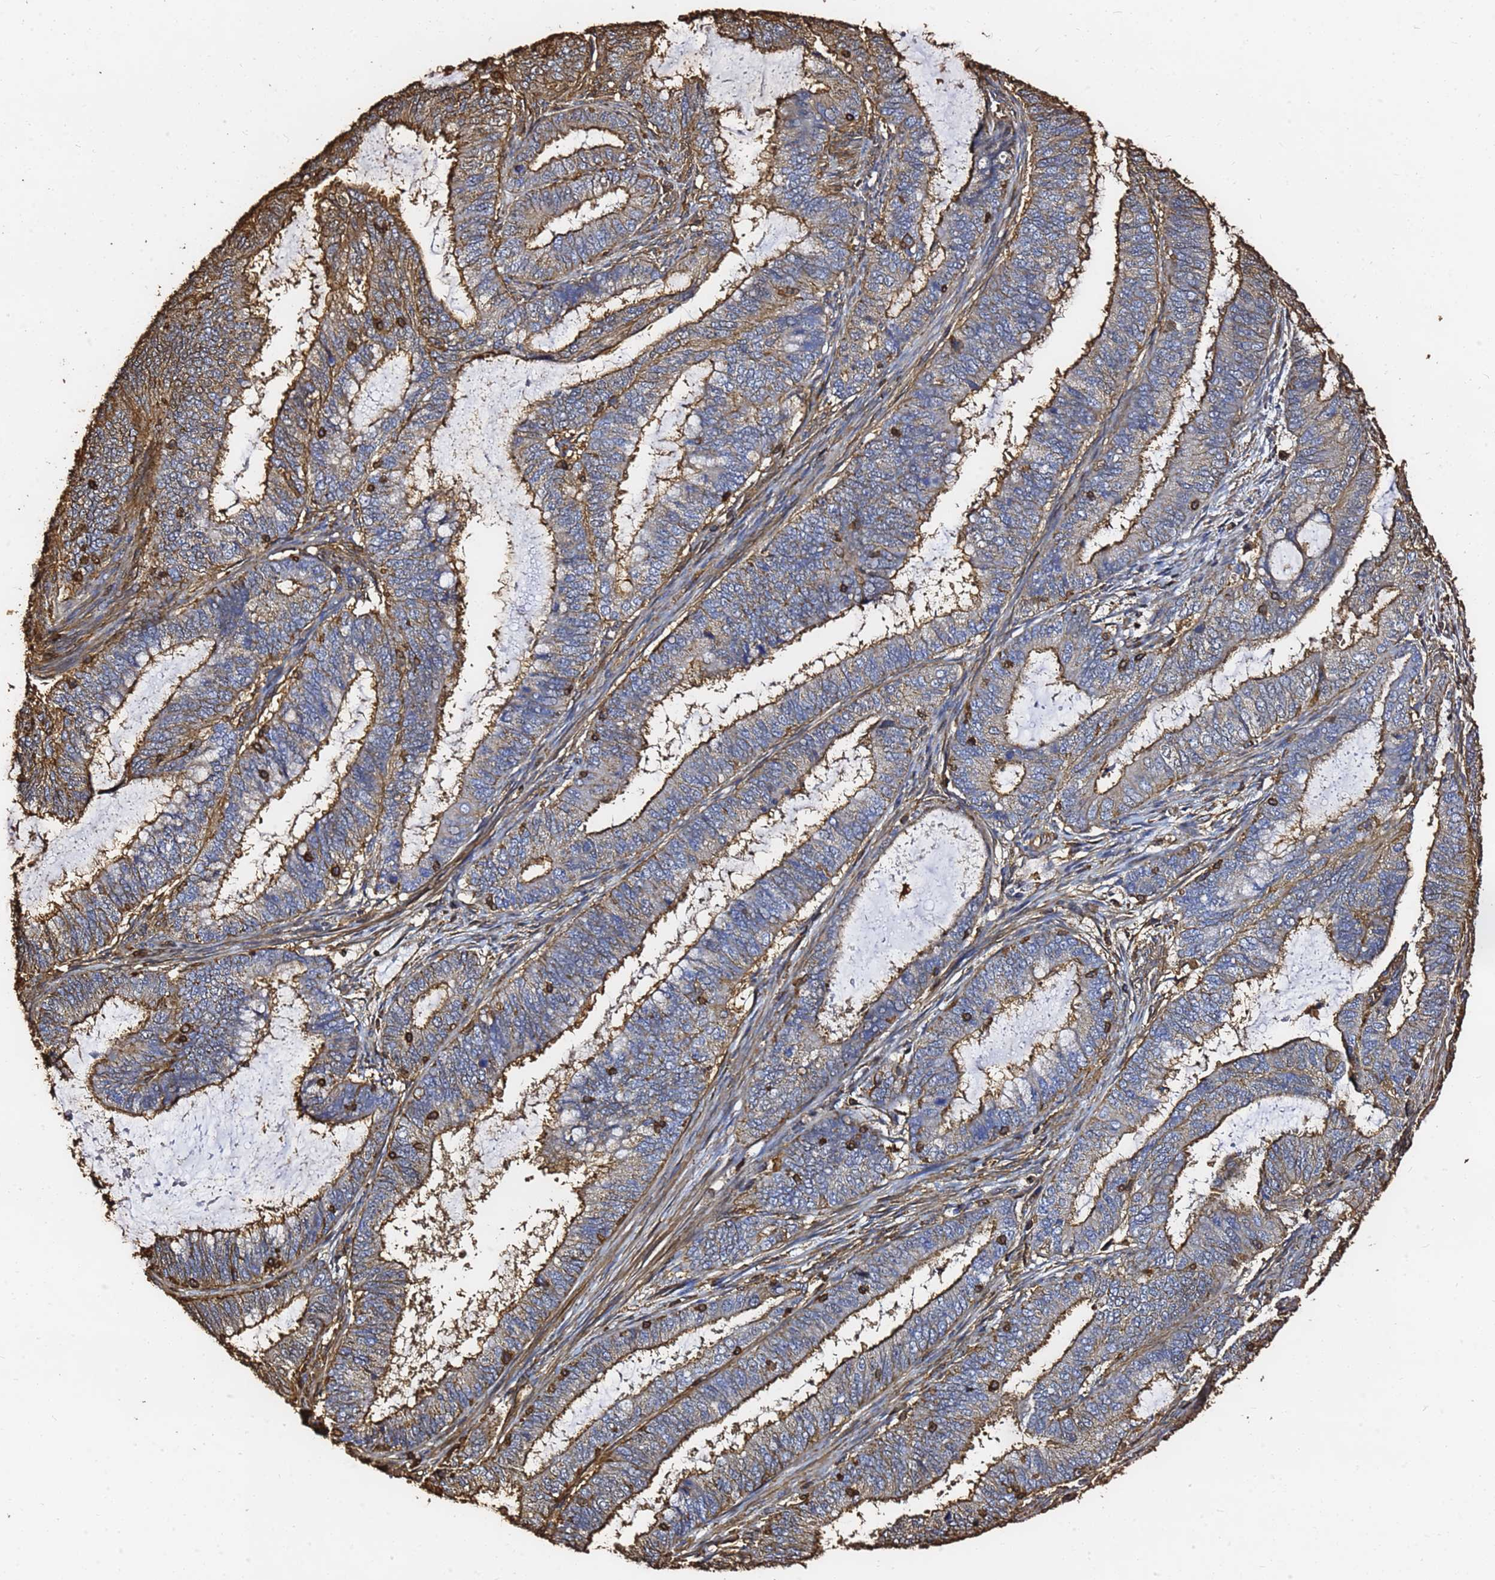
{"staining": {"intensity": "moderate", "quantity": "25%-75%", "location": "cytoplasmic/membranous"}, "tissue": "endometrial cancer", "cell_type": "Tumor cells", "image_type": "cancer", "snomed": [{"axis": "morphology", "description": "Adenocarcinoma, NOS"}, {"axis": "topography", "description": "Endometrium"}], "caption": "Adenocarcinoma (endometrial) tissue shows moderate cytoplasmic/membranous expression in about 25%-75% of tumor cells, visualized by immunohistochemistry.", "gene": "ACTB", "patient": {"sex": "female", "age": 51}}